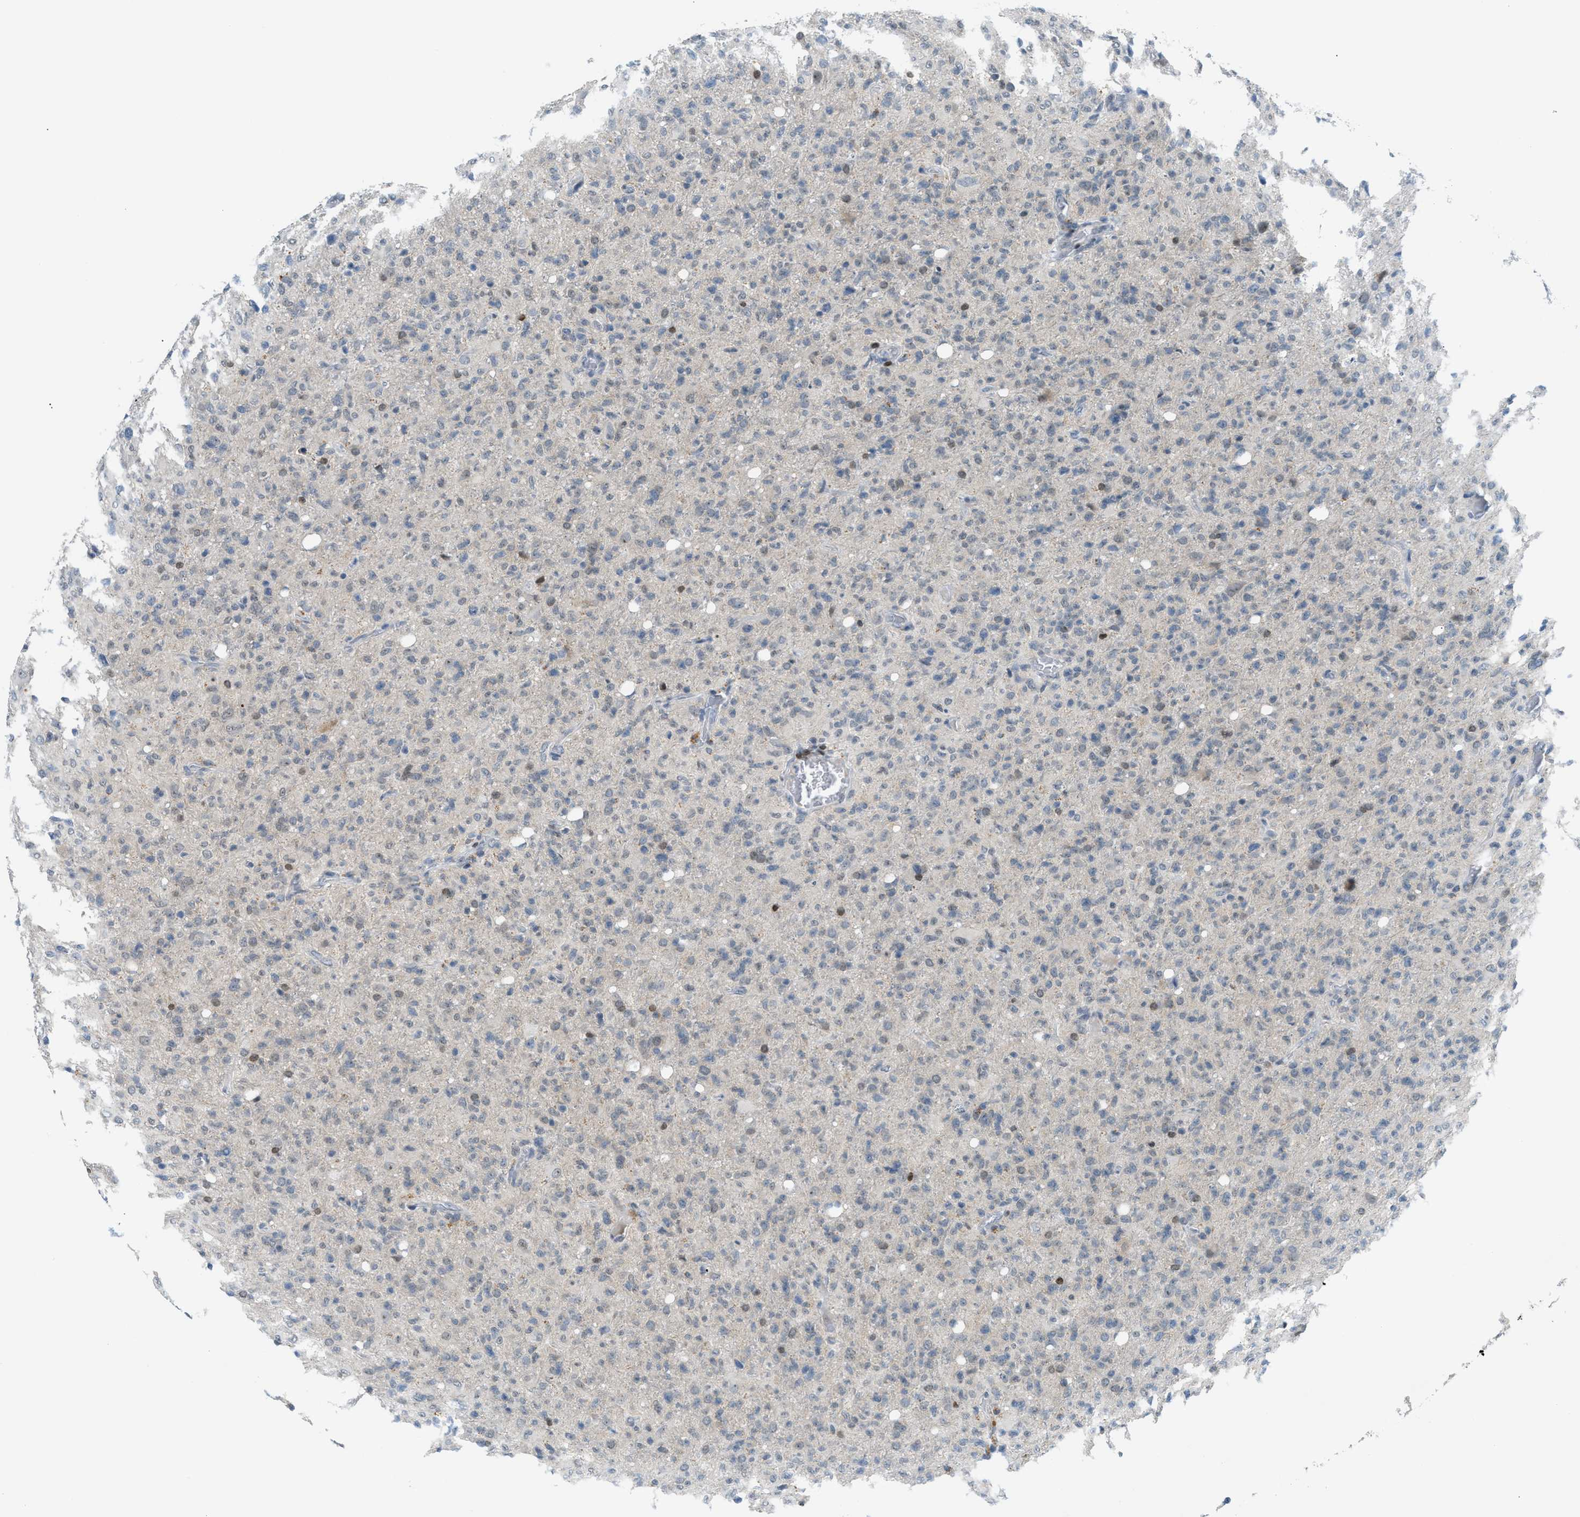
{"staining": {"intensity": "negative", "quantity": "none", "location": "none"}, "tissue": "glioma", "cell_type": "Tumor cells", "image_type": "cancer", "snomed": [{"axis": "morphology", "description": "Glioma, malignant, High grade"}, {"axis": "topography", "description": "Brain"}], "caption": "An immunohistochemistry (IHC) micrograph of glioma is shown. There is no staining in tumor cells of glioma.", "gene": "NPS", "patient": {"sex": "female", "age": 57}}